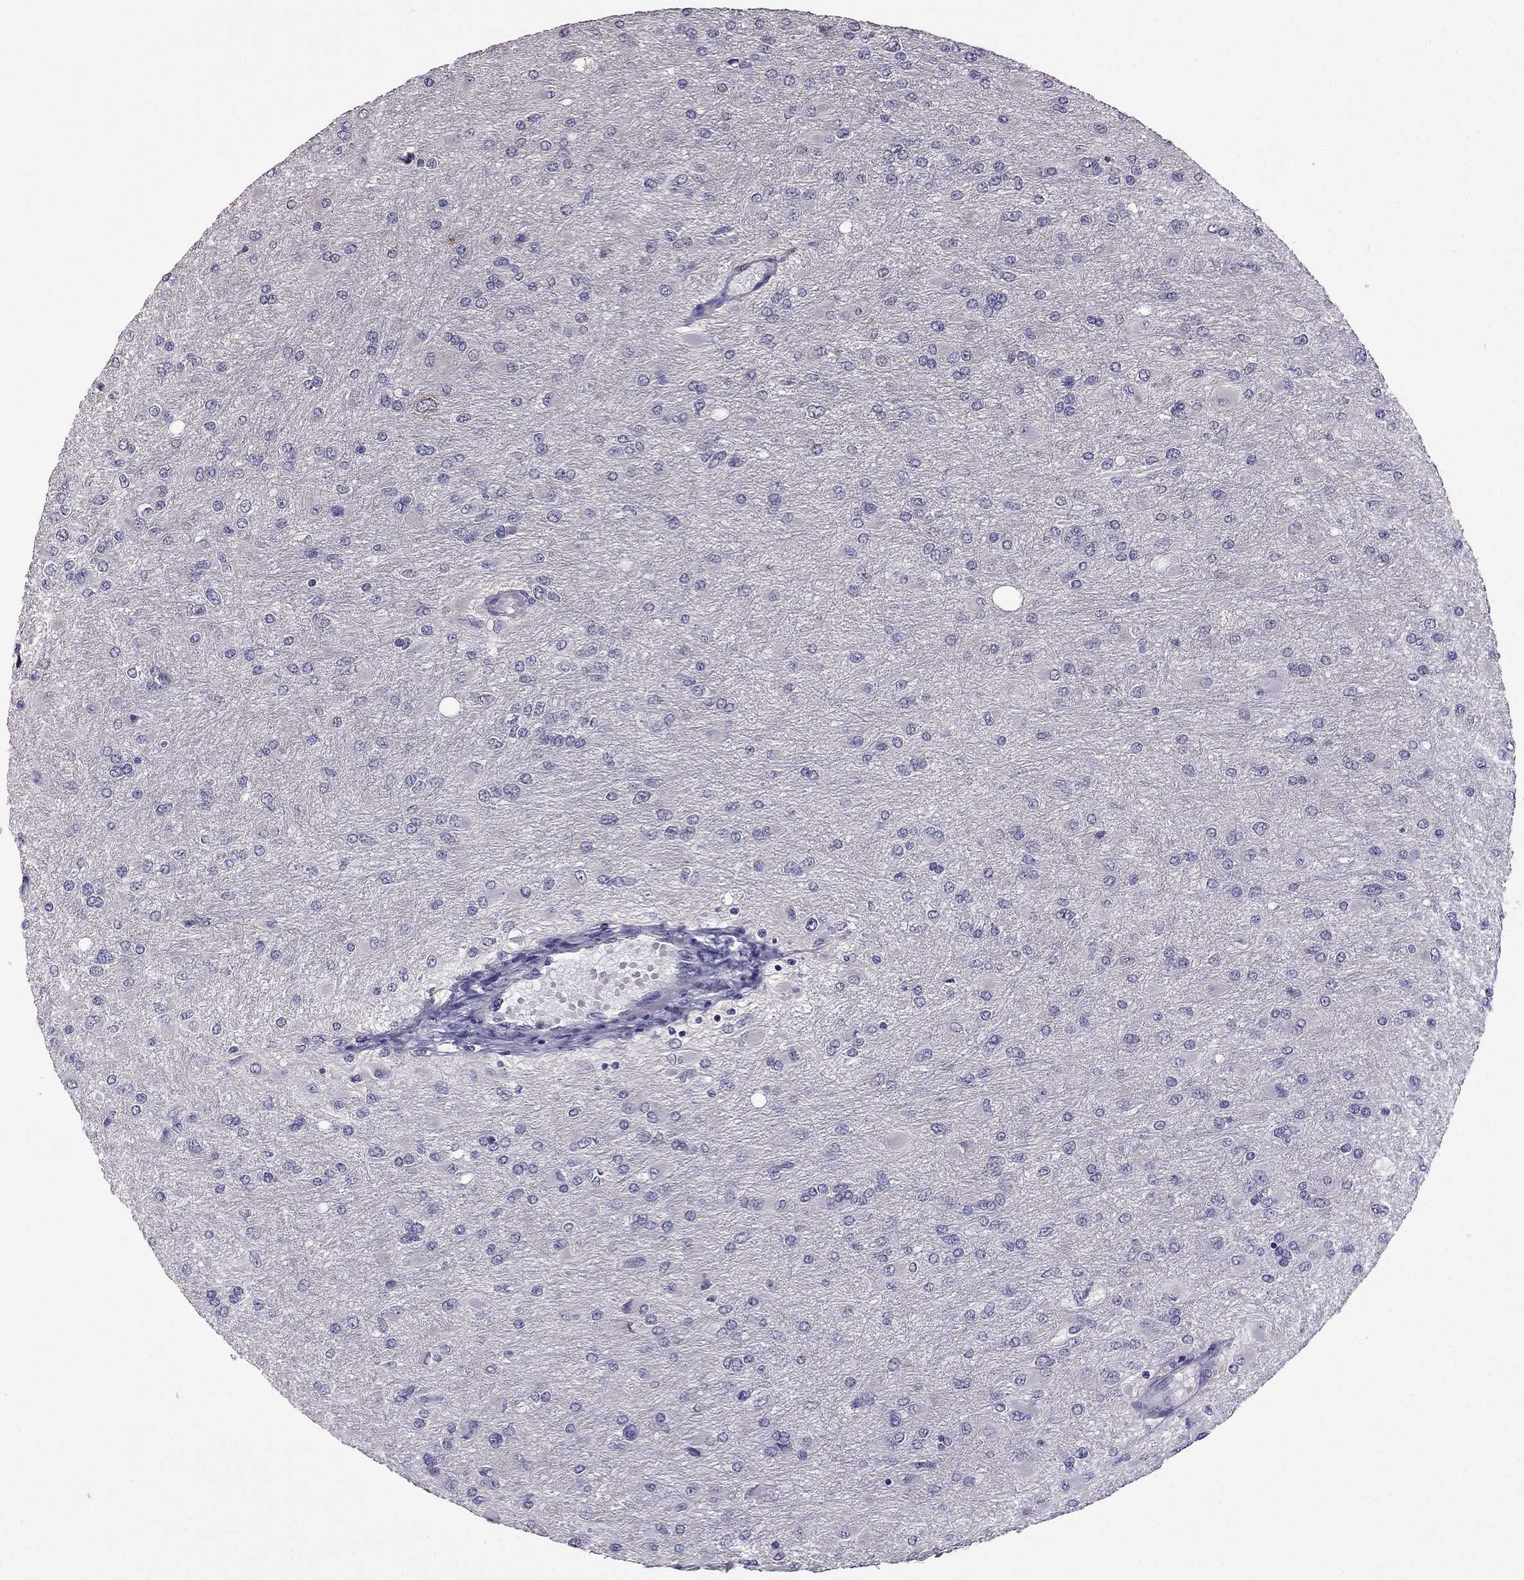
{"staining": {"intensity": "negative", "quantity": "none", "location": "none"}, "tissue": "glioma", "cell_type": "Tumor cells", "image_type": "cancer", "snomed": [{"axis": "morphology", "description": "Glioma, malignant, High grade"}, {"axis": "topography", "description": "Cerebral cortex"}], "caption": "Tumor cells show no significant protein expression in glioma.", "gene": "CDH9", "patient": {"sex": "female", "age": 36}}